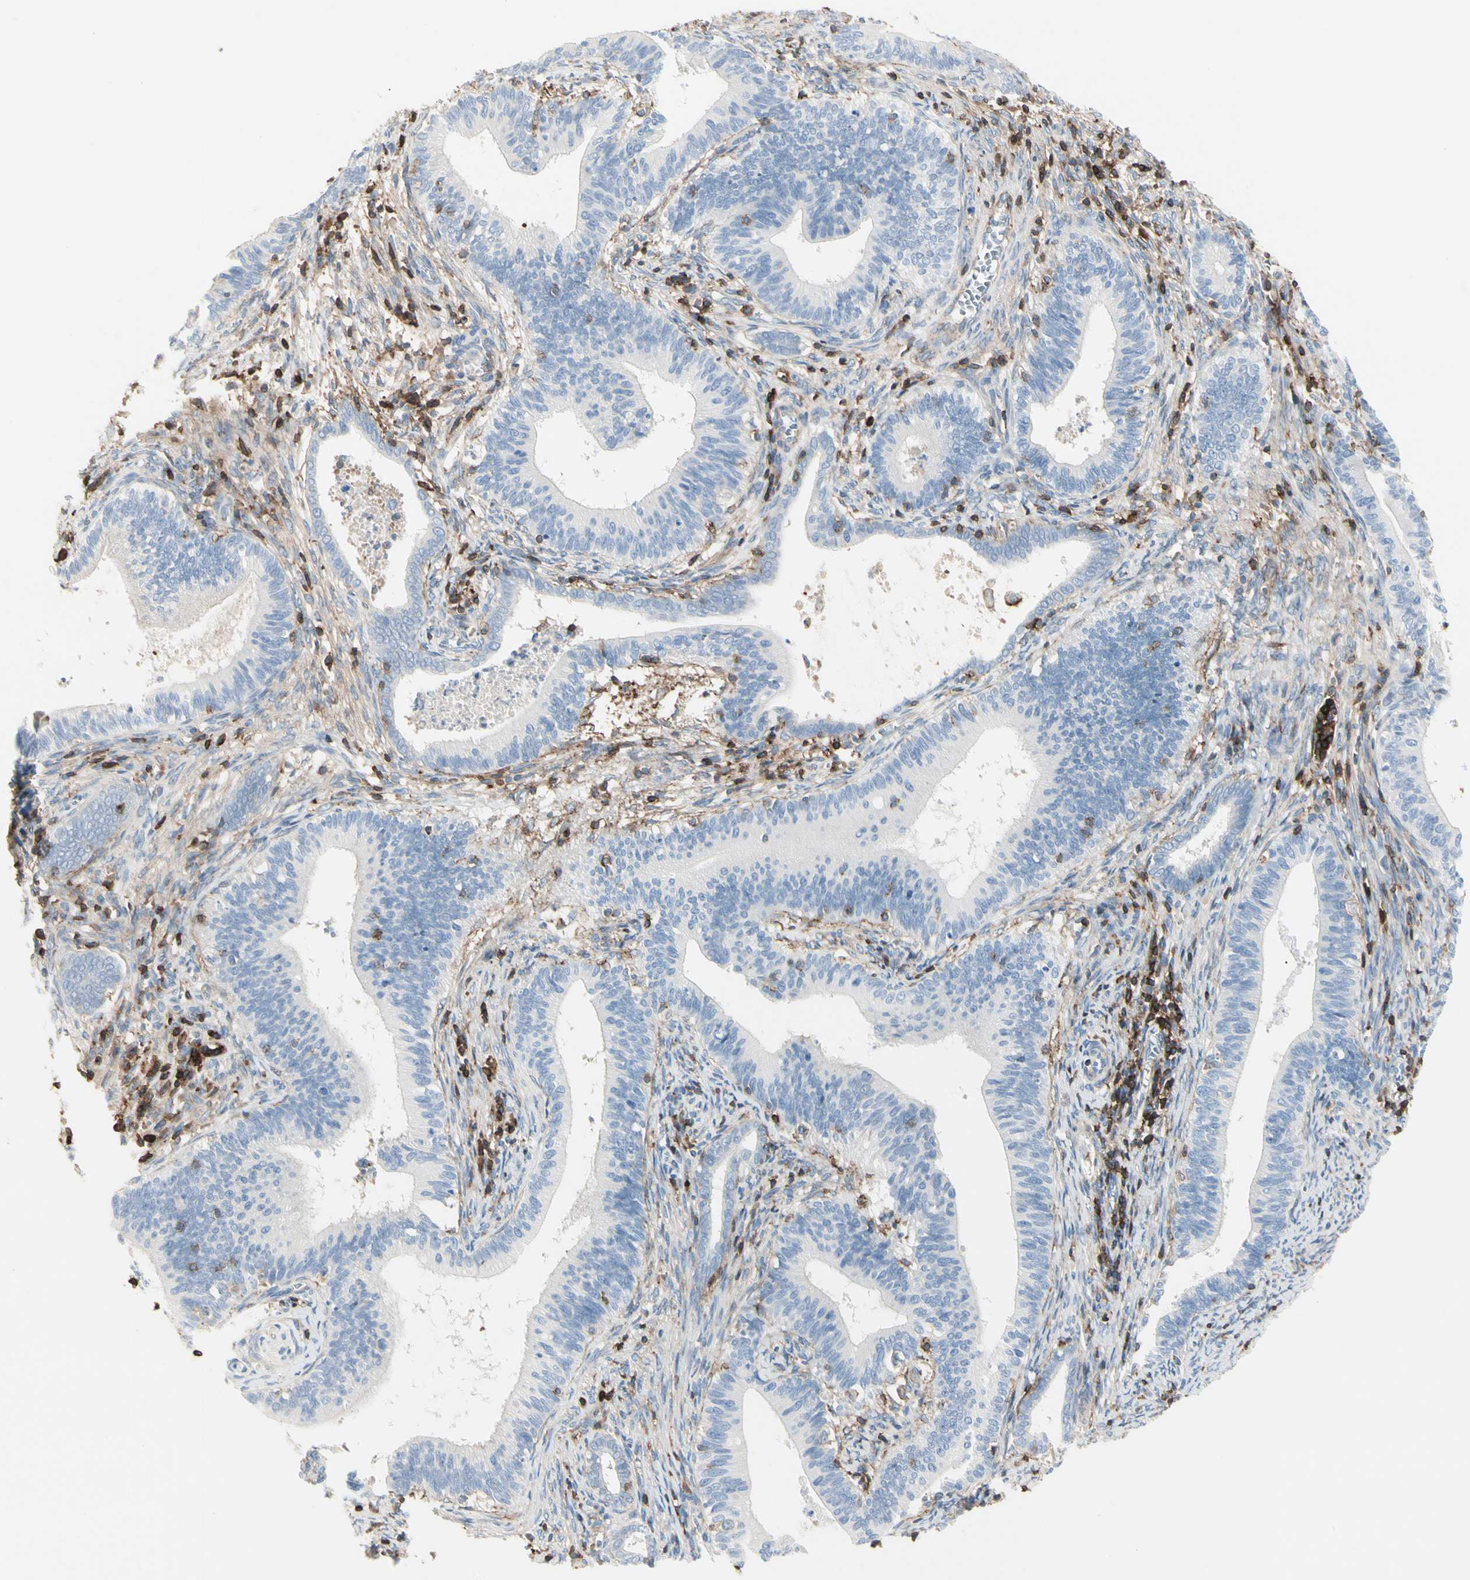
{"staining": {"intensity": "negative", "quantity": "none", "location": "none"}, "tissue": "cervical cancer", "cell_type": "Tumor cells", "image_type": "cancer", "snomed": [{"axis": "morphology", "description": "Adenocarcinoma, NOS"}, {"axis": "topography", "description": "Cervix"}], "caption": "Tumor cells show no significant staining in adenocarcinoma (cervical). (Immunohistochemistry (ihc), brightfield microscopy, high magnification).", "gene": "CLEC2B", "patient": {"sex": "female", "age": 44}}